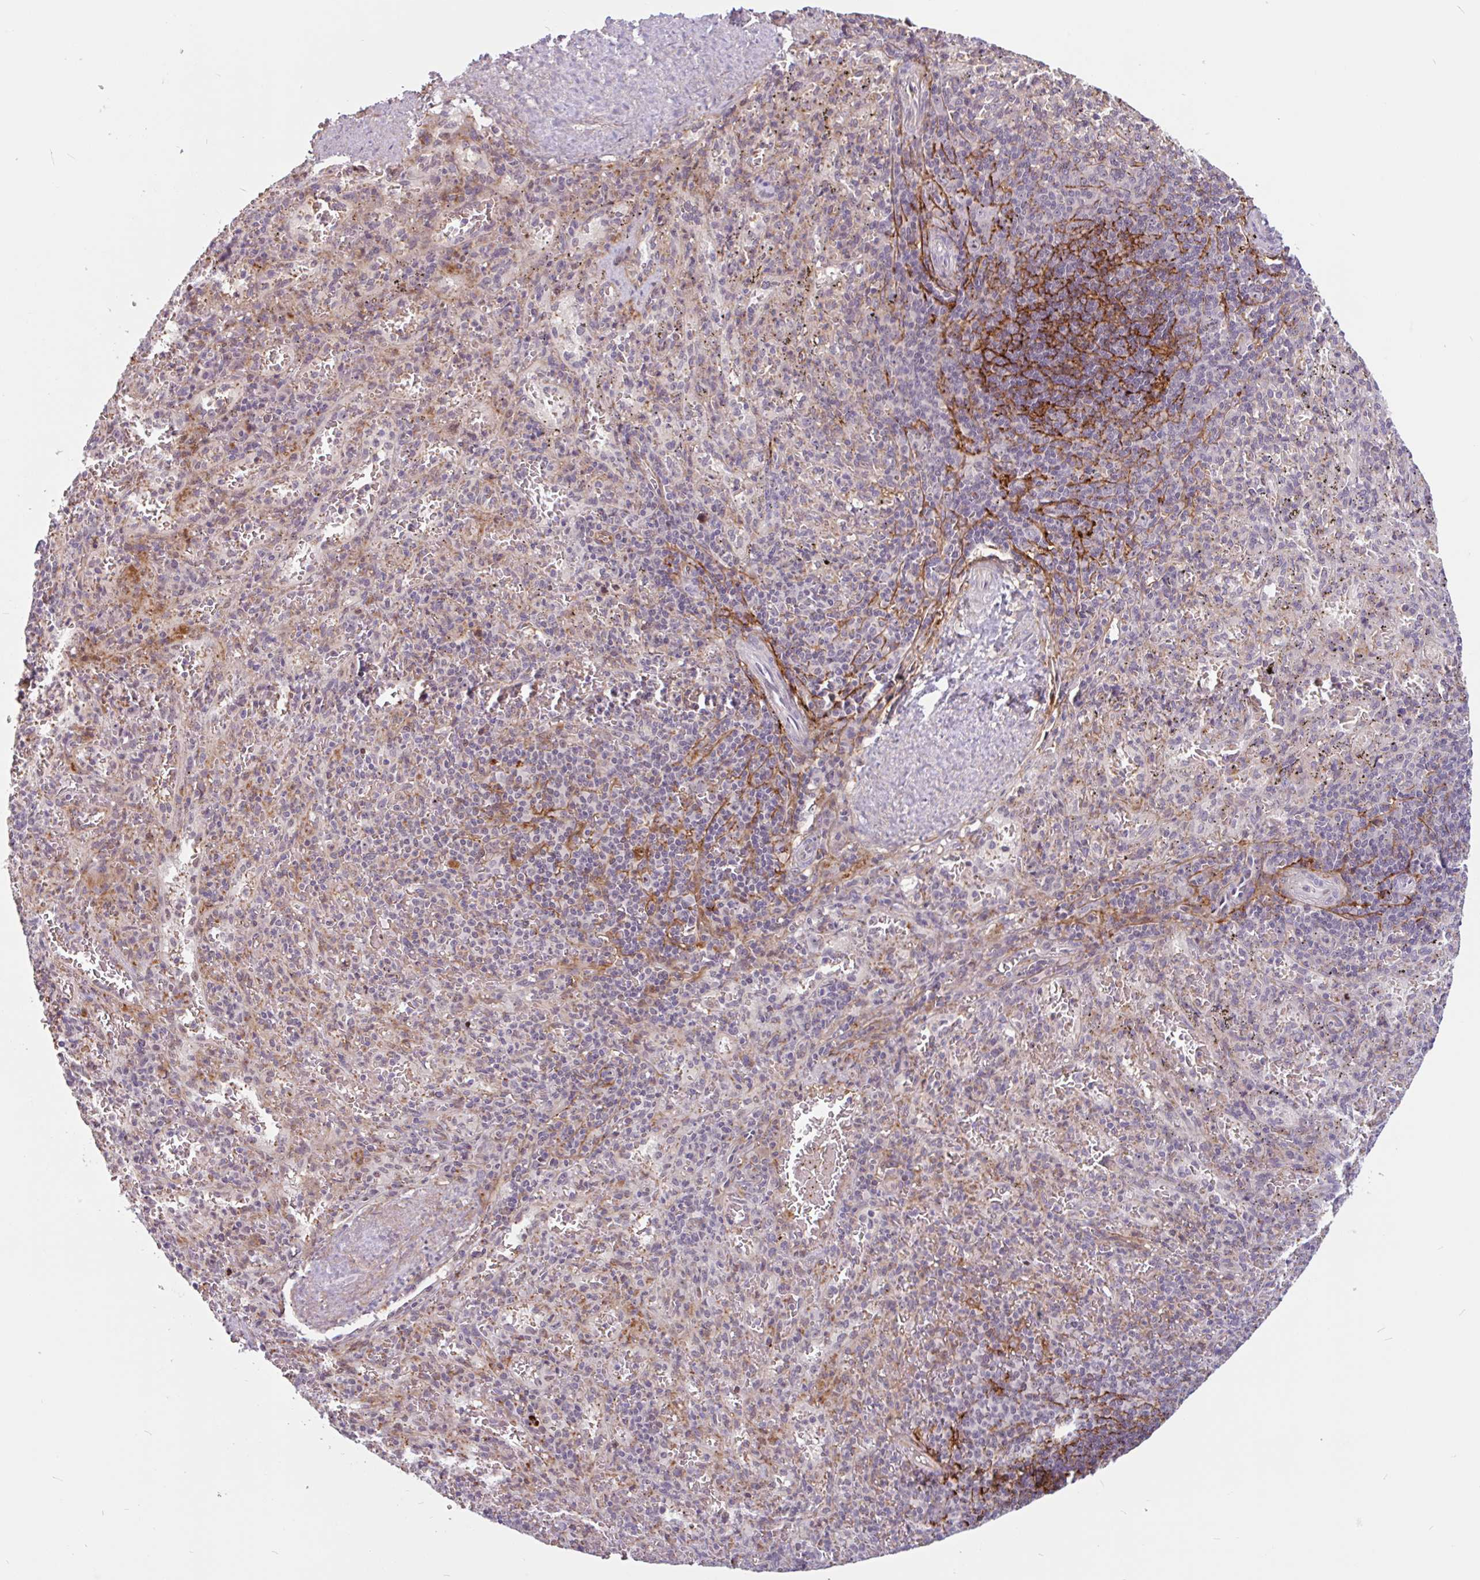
{"staining": {"intensity": "weak", "quantity": "<25%", "location": "cytoplasmic/membranous"}, "tissue": "spleen", "cell_type": "Cells in red pulp", "image_type": "normal", "snomed": [{"axis": "morphology", "description": "Normal tissue, NOS"}, {"axis": "topography", "description": "Spleen"}], "caption": "Immunohistochemistry micrograph of normal spleen: human spleen stained with DAB shows no significant protein expression in cells in red pulp.", "gene": "TMEM119", "patient": {"sex": "male", "age": 57}}